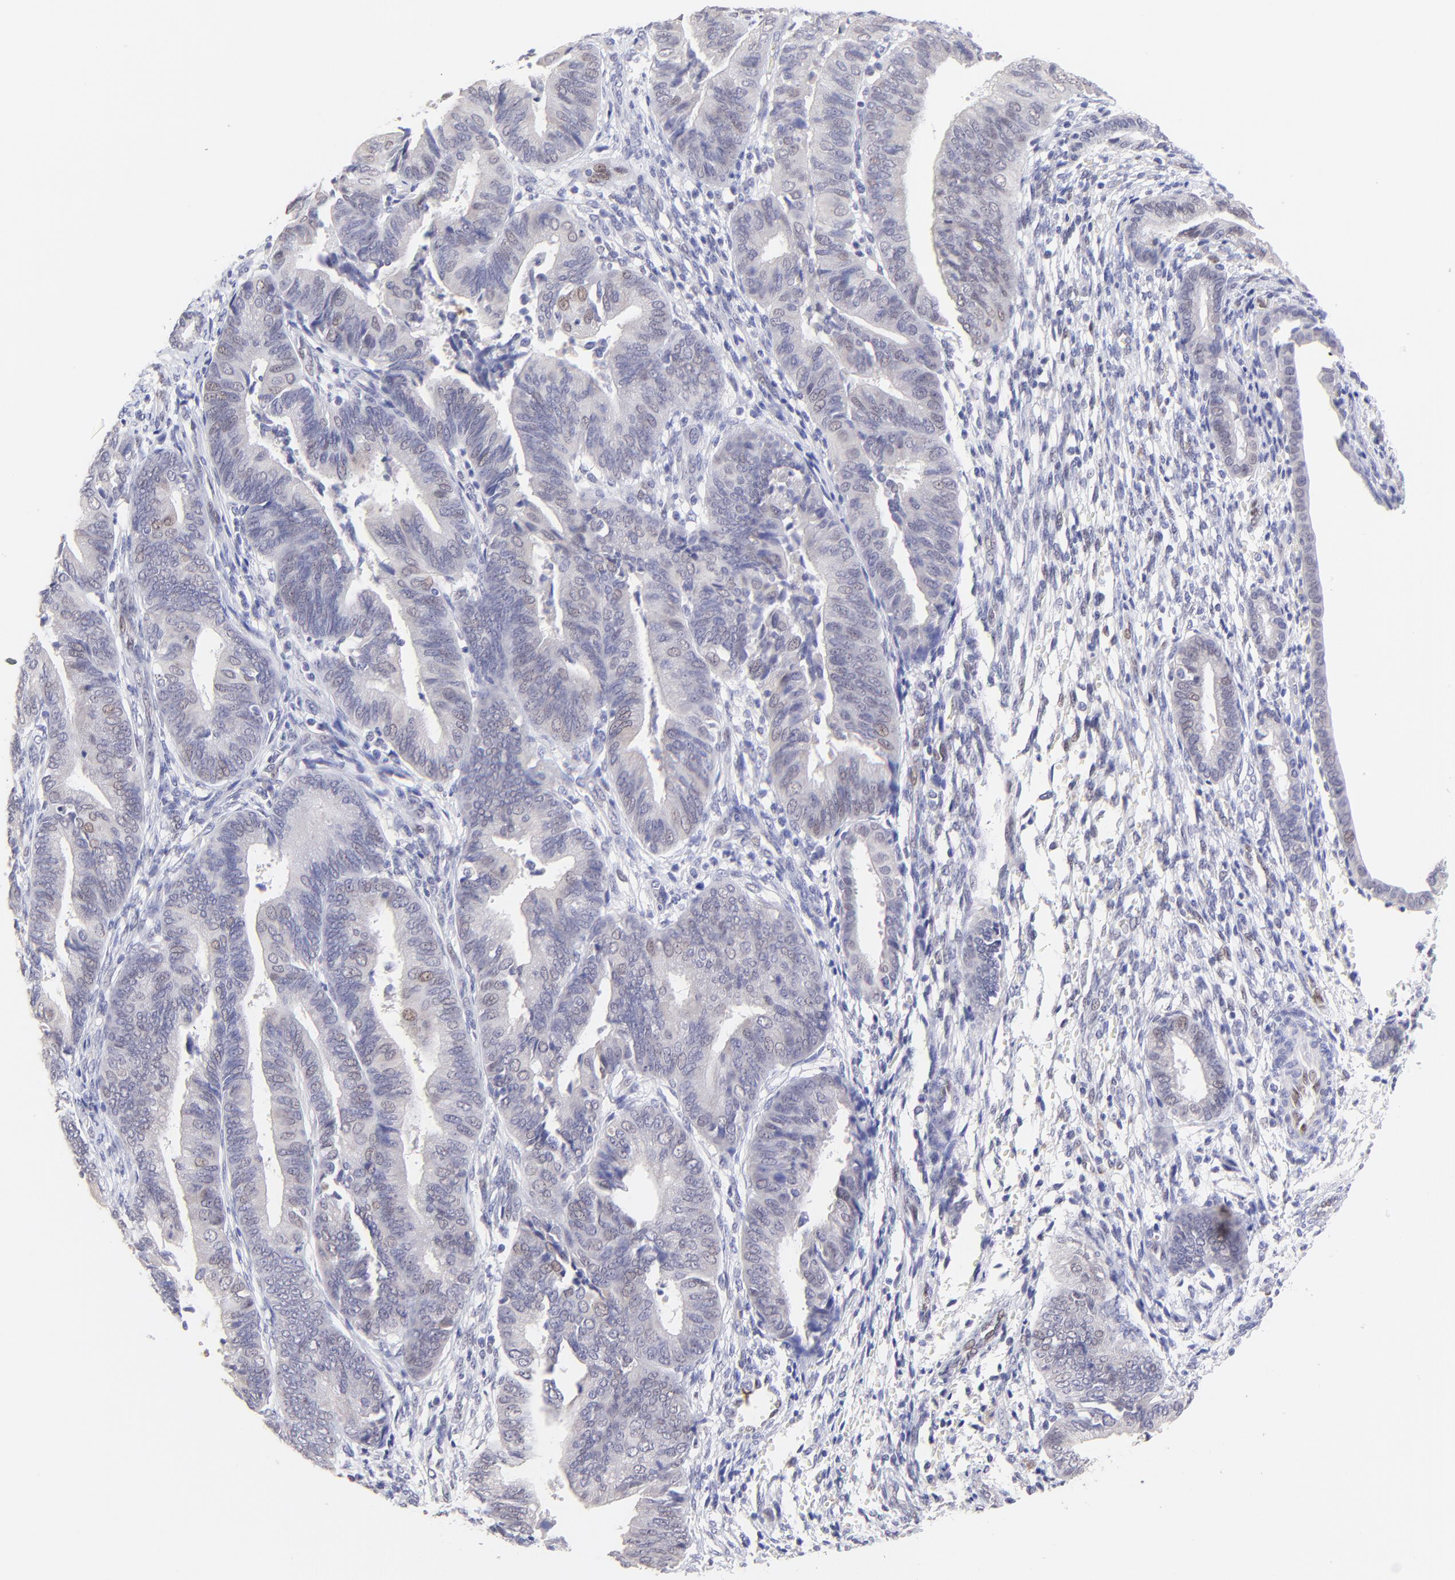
{"staining": {"intensity": "negative", "quantity": "none", "location": "none"}, "tissue": "endometrial cancer", "cell_type": "Tumor cells", "image_type": "cancer", "snomed": [{"axis": "morphology", "description": "Adenocarcinoma, NOS"}, {"axis": "topography", "description": "Endometrium"}], "caption": "Tumor cells are negative for protein expression in human endometrial cancer (adenocarcinoma).", "gene": "KLF4", "patient": {"sex": "female", "age": 63}}